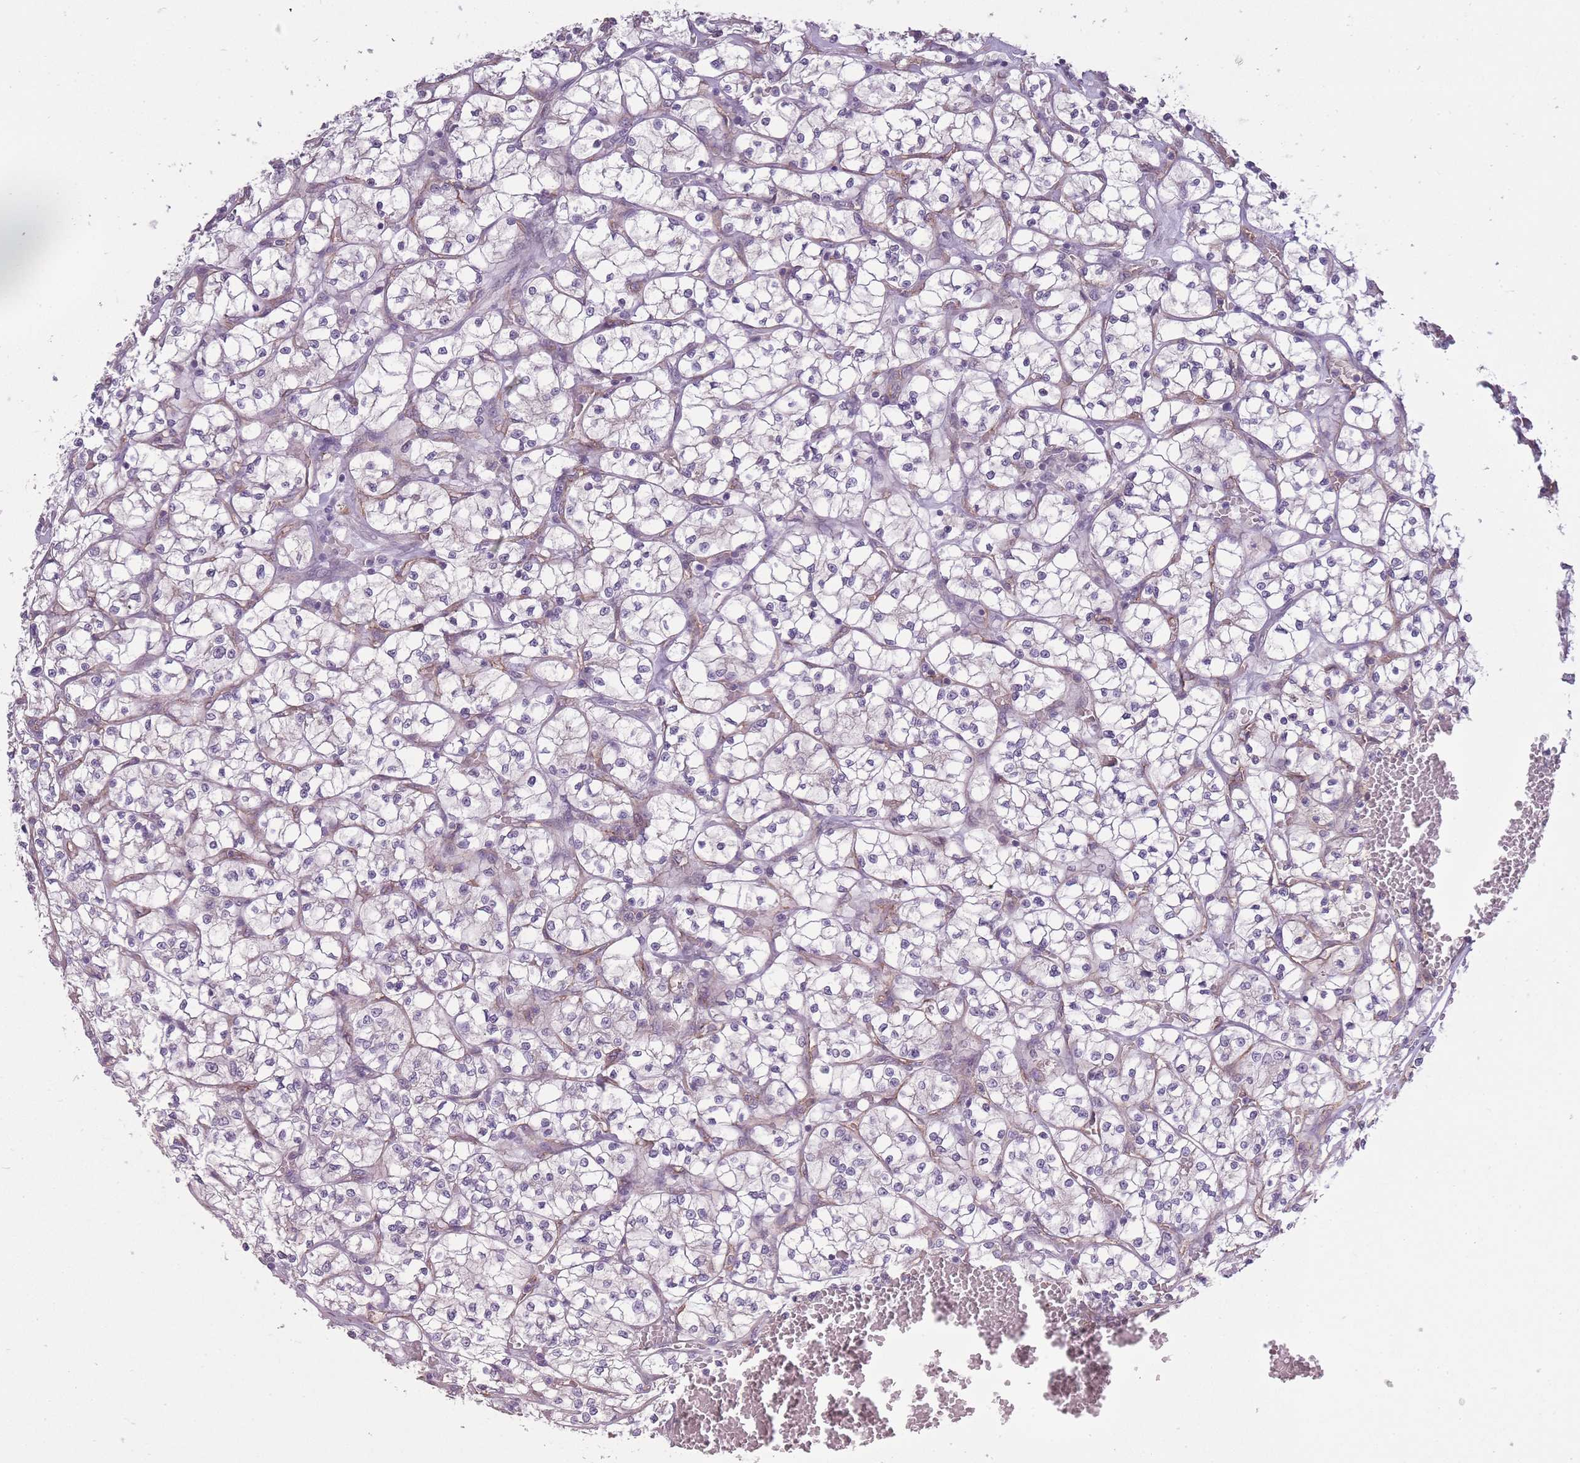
{"staining": {"intensity": "negative", "quantity": "none", "location": "none"}, "tissue": "renal cancer", "cell_type": "Tumor cells", "image_type": "cancer", "snomed": [{"axis": "morphology", "description": "Adenocarcinoma, NOS"}, {"axis": "topography", "description": "Kidney"}], "caption": "Immunohistochemistry photomicrograph of neoplastic tissue: renal cancer stained with DAB exhibits no significant protein positivity in tumor cells.", "gene": "SLC8A2", "patient": {"sex": "female", "age": 64}}